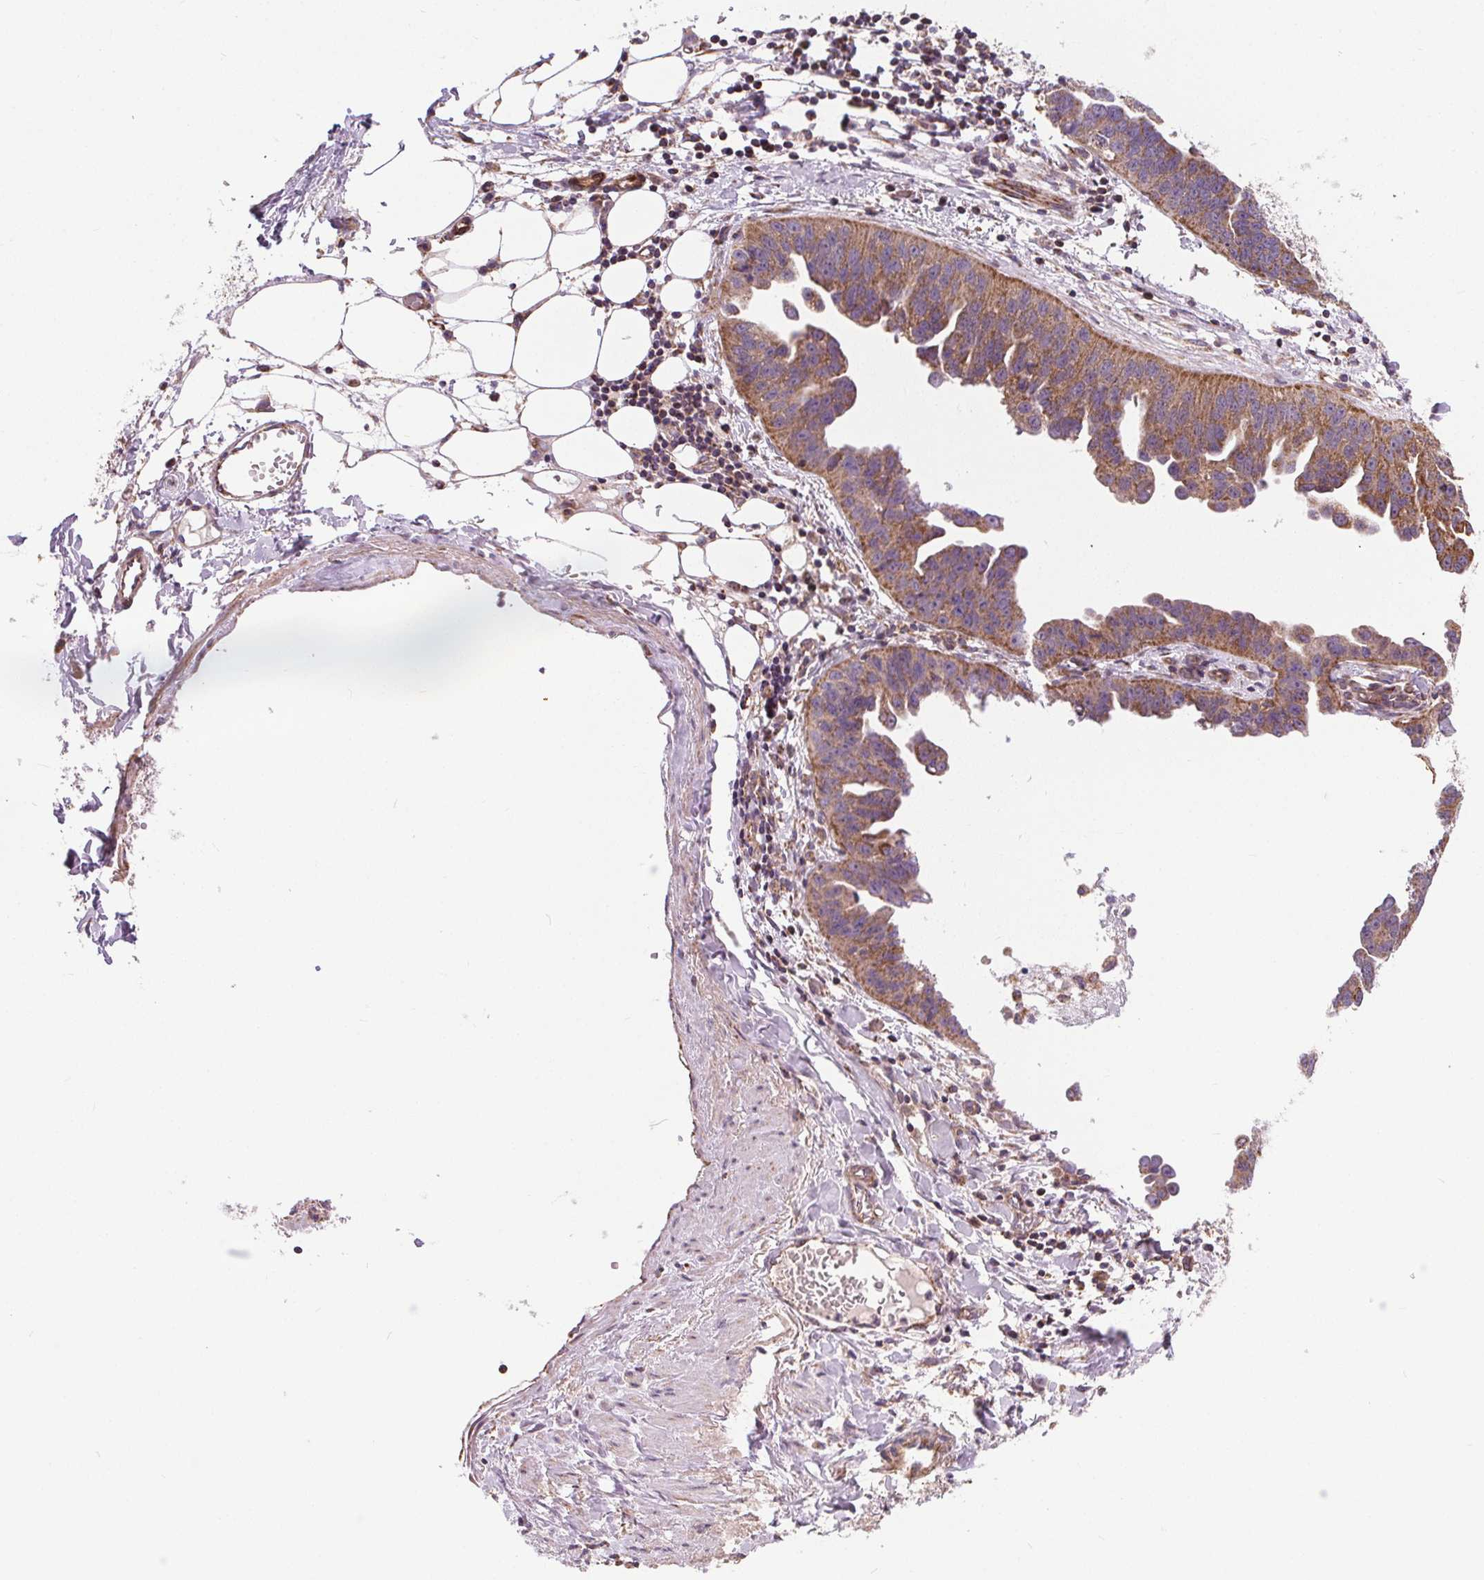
{"staining": {"intensity": "moderate", "quantity": ">75%", "location": "cytoplasmic/membranous"}, "tissue": "ovarian cancer", "cell_type": "Tumor cells", "image_type": "cancer", "snomed": [{"axis": "morphology", "description": "Cystadenocarcinoma, serous, NOS"}, {"axis": "topography", "description": "Ovary"}], "caption": "Immunohistochemical staining of human serous cystadenocarcinoma (ovarian) shows medium levels of moderate cytoplasmic/membranous expression in about >75% of tumor cells. The staining is performed using DAB (3,3'-diaminobenzidine) brown chromogen to label protein expression. The nuclei are counter-stained blue using hematoxylin.", "gene": "GOLT1B", "patient": {"sex": "female", "age": 75}}